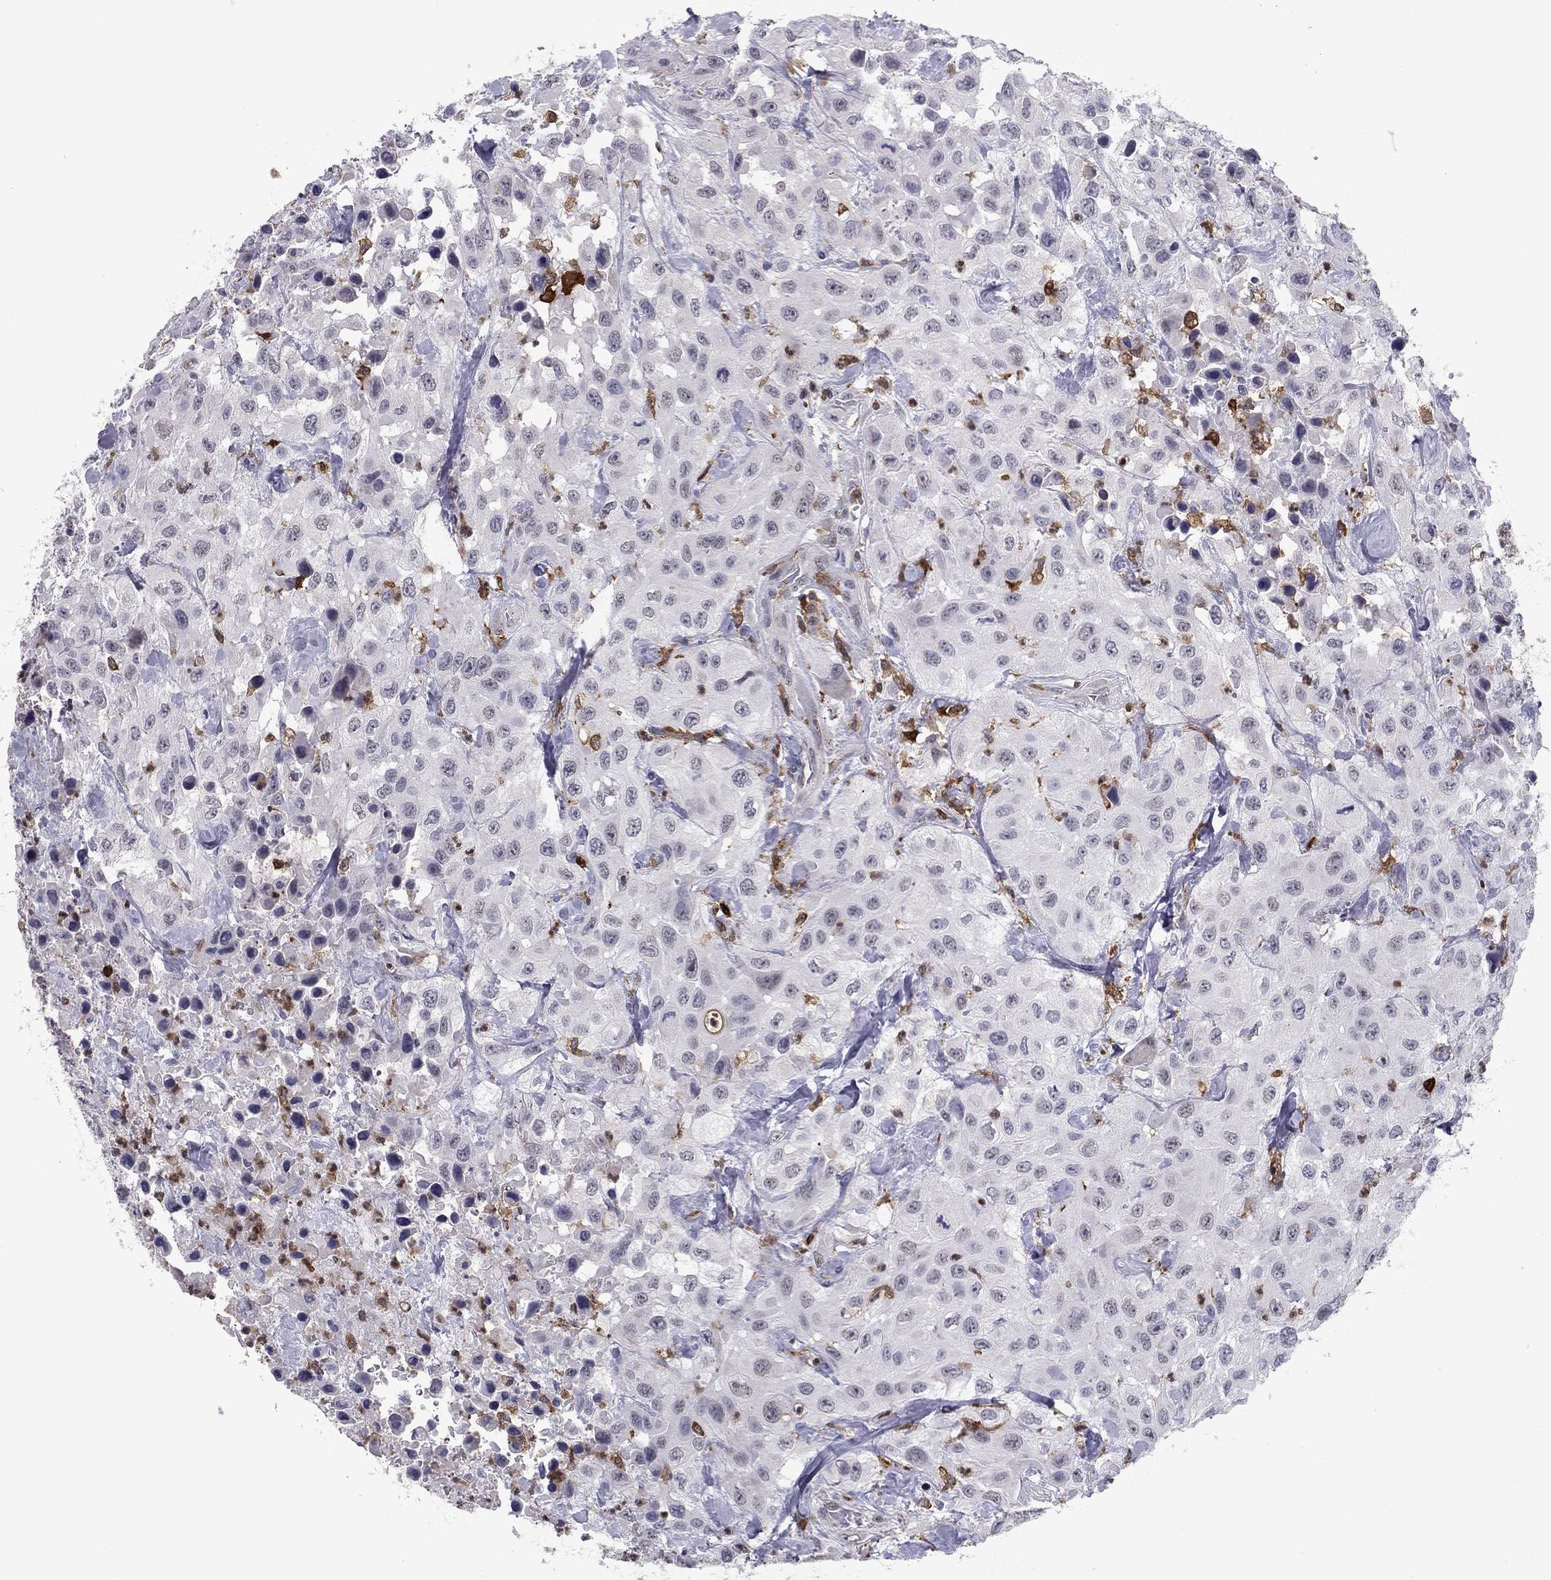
{"staining": {"intensity": "negative", "quantity": "none", "location": "none"}, "tissue": "urothelial cancer", "cell_type": "Tumor cells", "image_type": "cancer", "snomed": [{"axis": "morphology", "description": "Urothelial carcinoma, High grade"}, {"axis": "topography", "description": "Urinary bladder"}], "caption": "This is a micrograph of IHC staining of urothelial carcinoma (high-grade), which shows no expression in tumor cells. (IHC, brightfield microscopy, high magnification).", "gene": "PLCB2", "patient": {"sex": "male", "age": 79}}